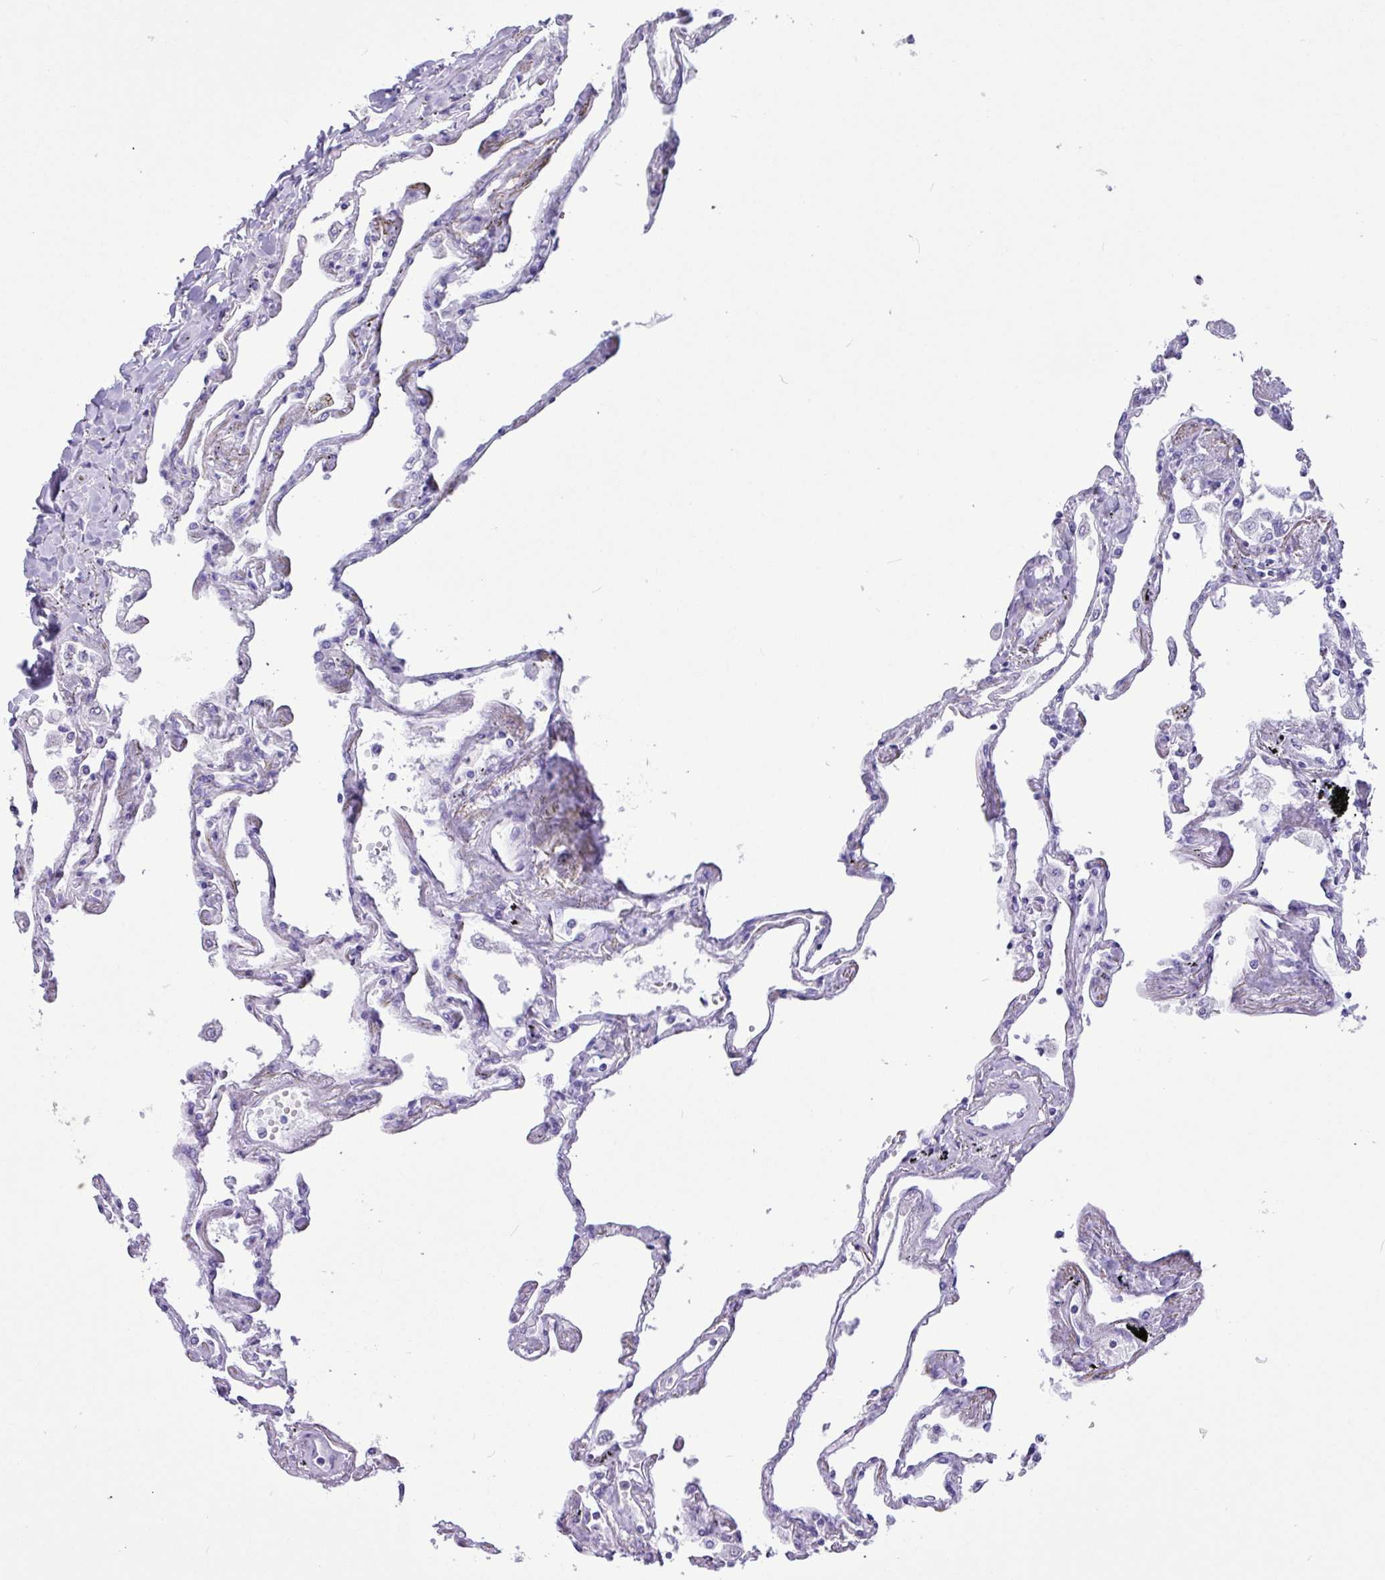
{"staining": {"intensity": "negative", "quantity": "none", "location": "none"}, "tissue": "lung", "cell_type": "Alveolar cells", "image_type": "normal", "snomed": [{"axis": "morphology", "description": "Normal tissue, NOS"}, {"axis": "topography", "description": "Lung"}], "caption": "This image is of normal lung stained with immunohistochemistry (IHC) to label a protein in brown with the nuclei are counter-stained blue. There is no staining in alveolar cells. (Brightfield microscopy of DAB (3,3'-diaminobenzidine) immunohistochemistry at high magnification).", "gene": "CKMT2", "patient": {"sex": "female", "age": 67}}